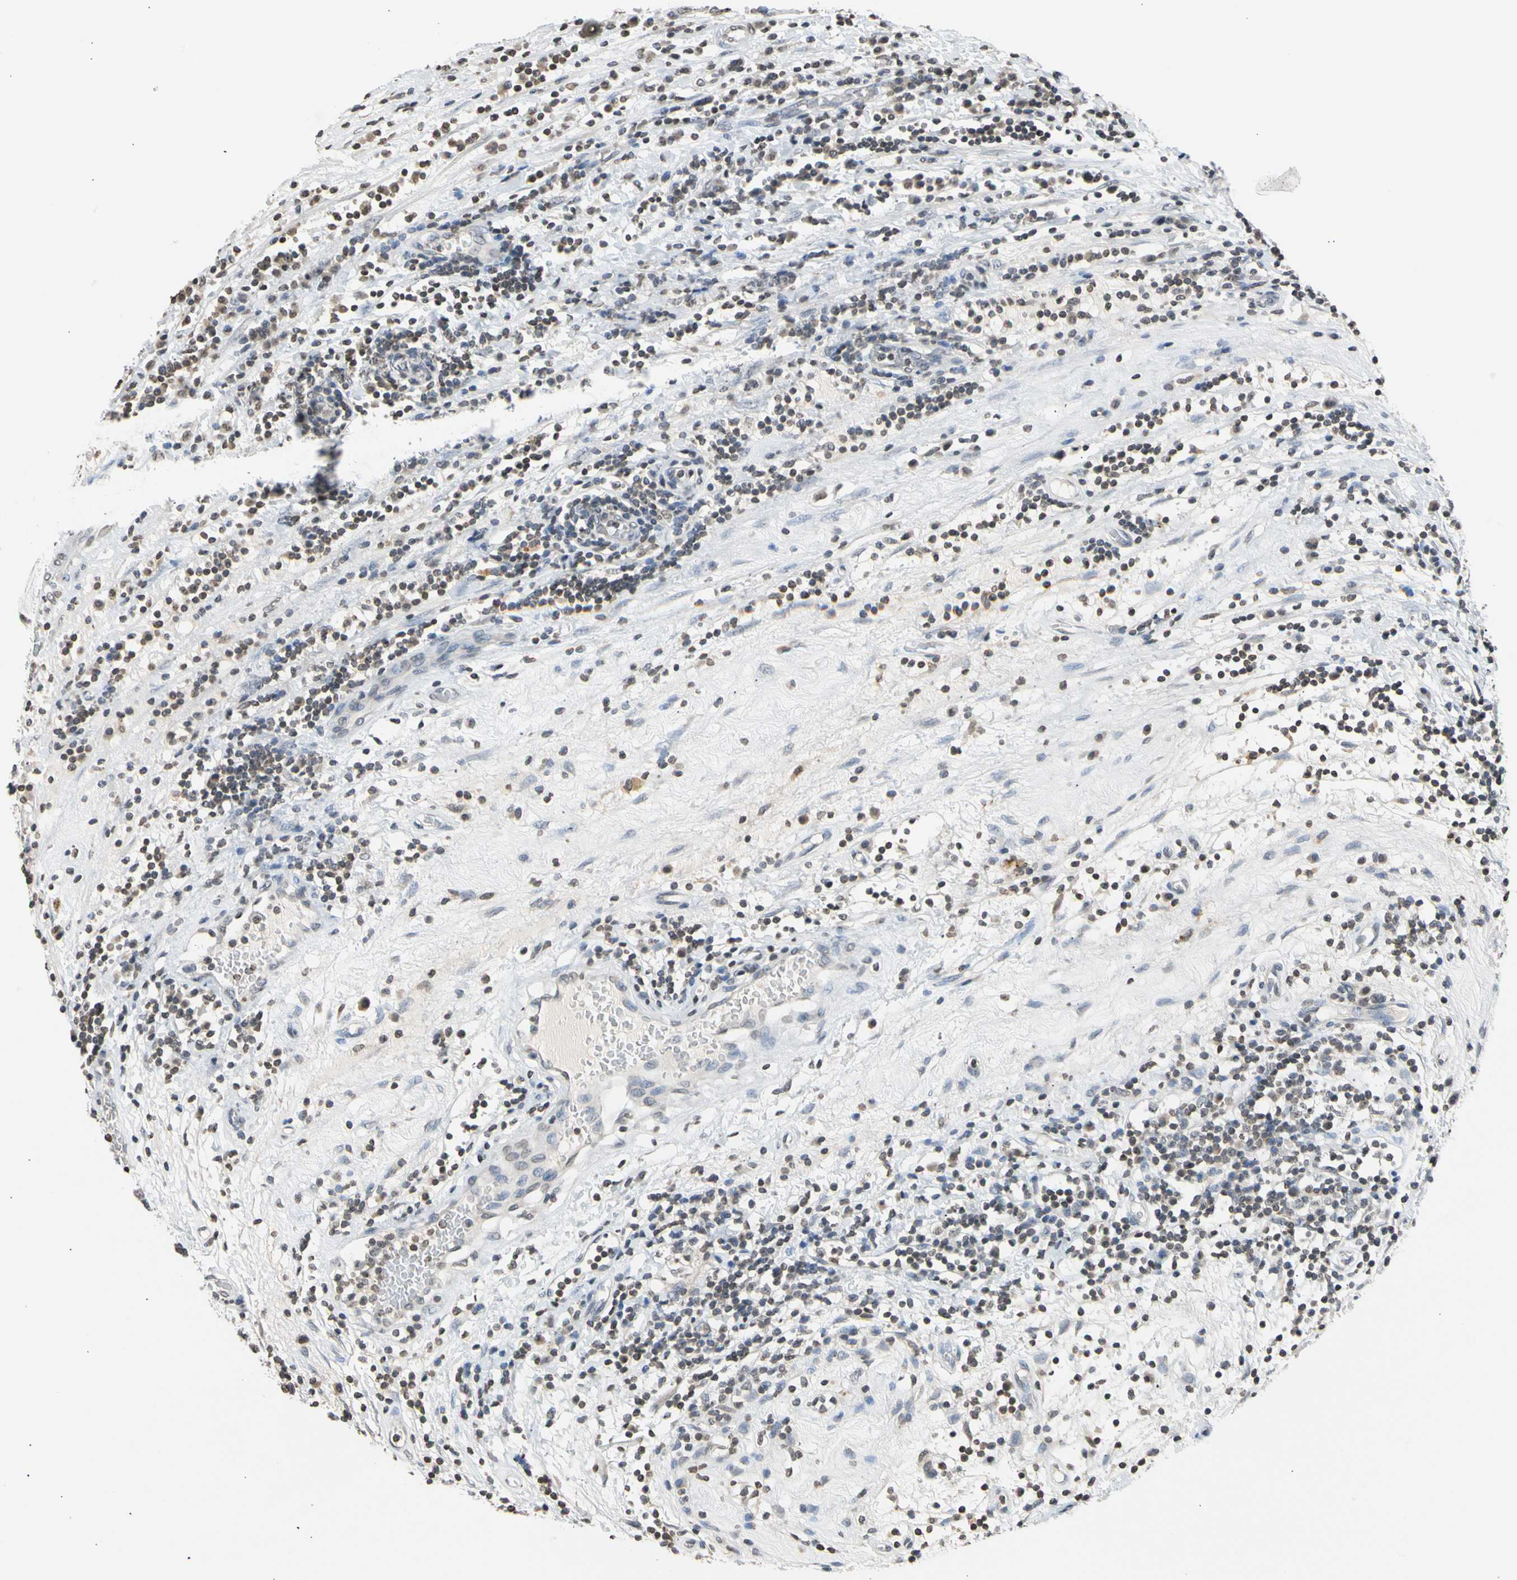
{"staining": {"intensity": "negative", "quantity": "none", "location": "none"}, "tissue": "testis cancer", "cell_type": "Tumor cells", "image_type": "cancer", "snomed": [{"axis": "morphology", "description": "Seminoma, NOS"}, {"axis": "topography", "description": "Testis"}], "caption": "IHC histopathology image of neoplastic tissue: human testis seminoma stained with DAB (3,3'-diaminobenzidine) demonstrates no significant protein staining in tumor cells.", "gene": "GPX4", "patient": {"sex": "male", "age": 43}}